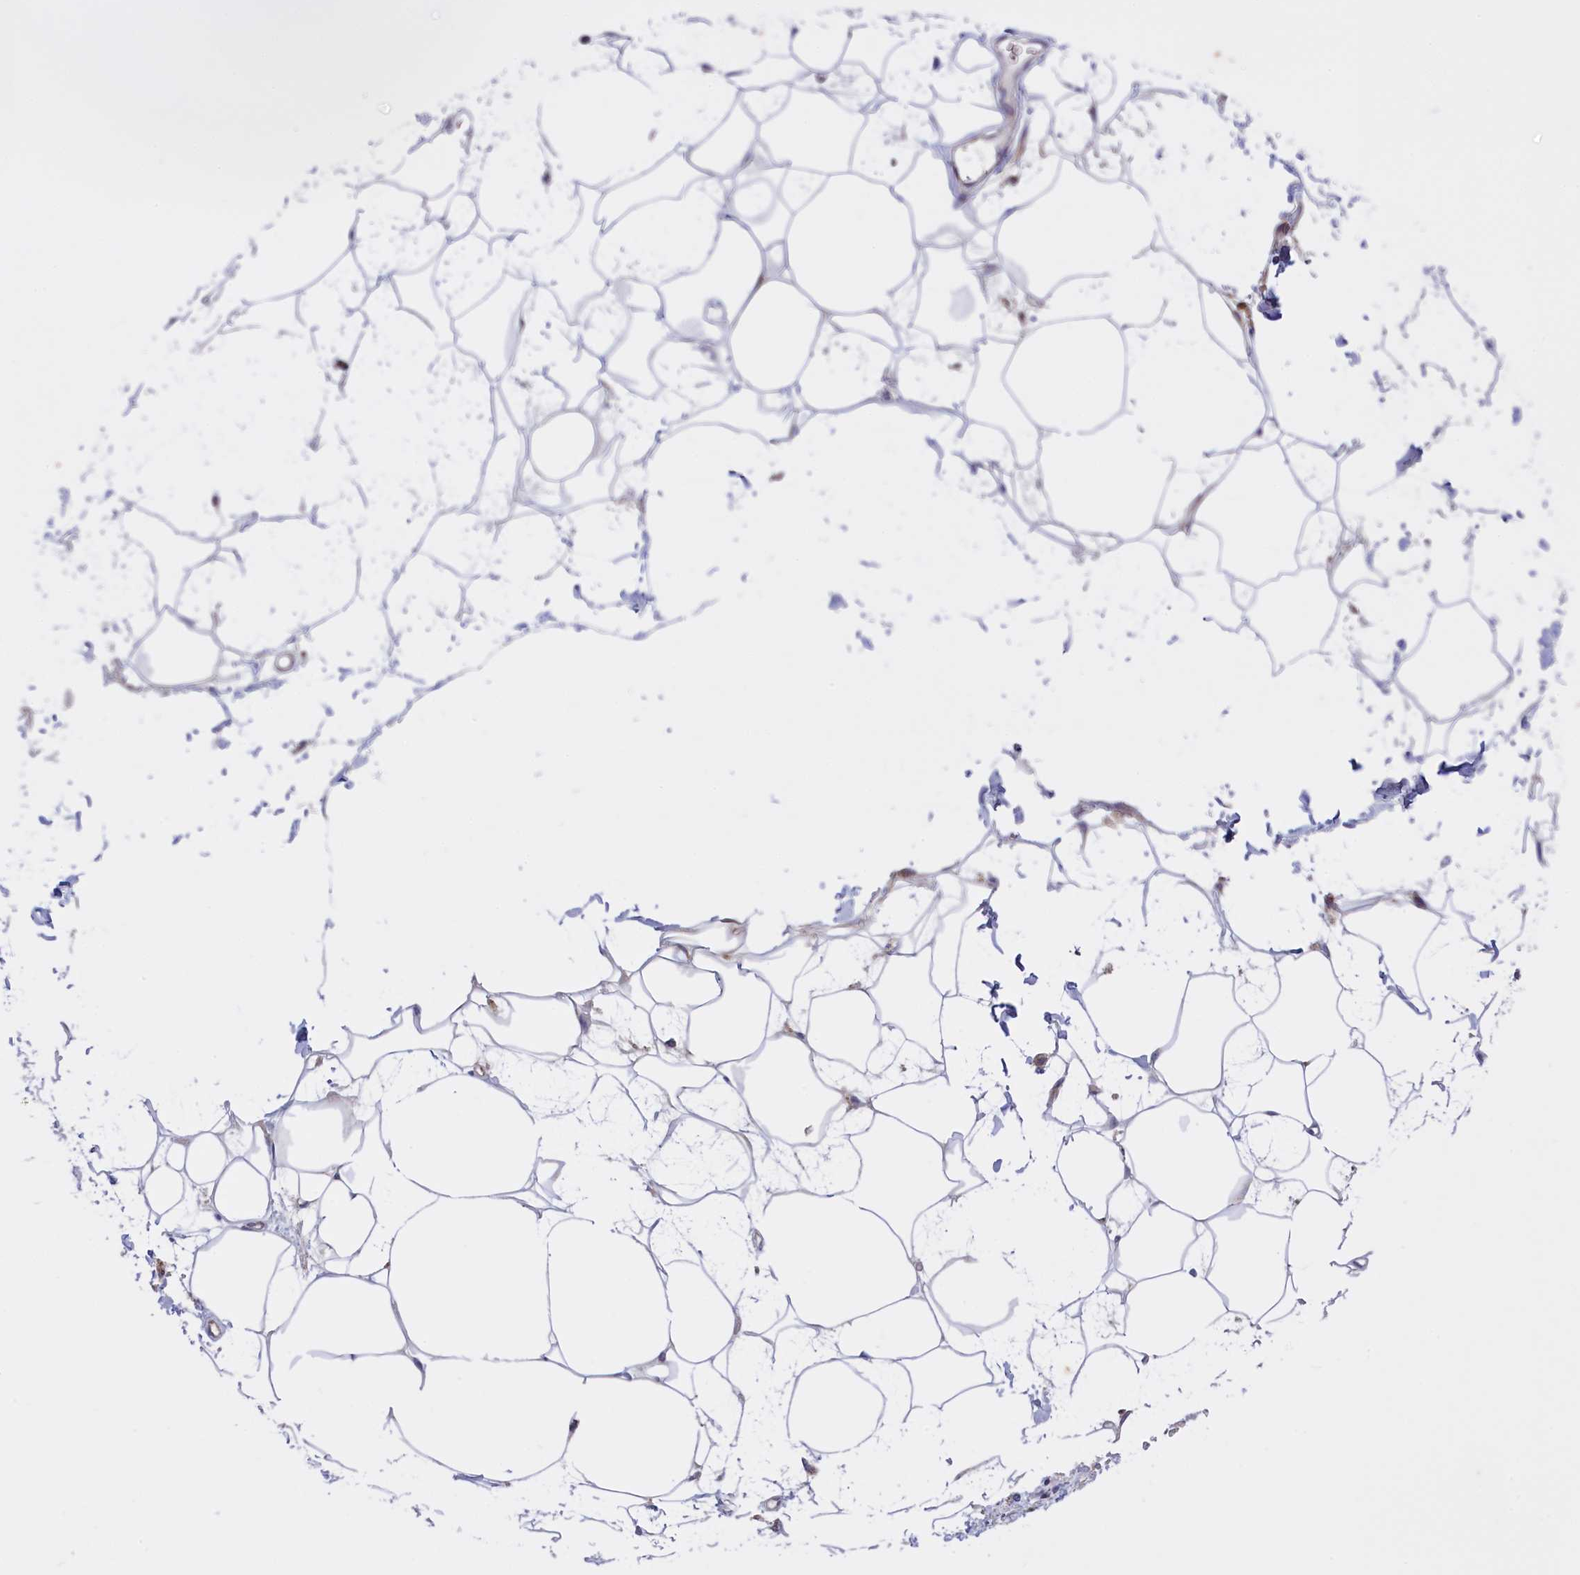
{"staining": {"intensity": "negative", "quantity": "none", "location": "none"}, "tissue": "adipose tissue", "cell_type": "Adipocytes", "image_type": "normal", "snomed": [{"axis": "morphology", "description": "Normal tissue, NOS"}, {"axis": "morphology", "description": "Adenocarcinoma, NOS"}, {"axis": "topography", "description": "Rectum"}, {"axis": "topography", "description": "Vagina"}, {"axis": "topography", "description": "Peripheral nerve tissue"}], "caption": "Immunohistochemistry photomicrograph of benign adipose tissue: human adipose tissue stained with DAB demonstrates no significant protein staining in adipocytes.", "gene": "FAM149B1", "patient": {"sex": "female", "age": 71}}